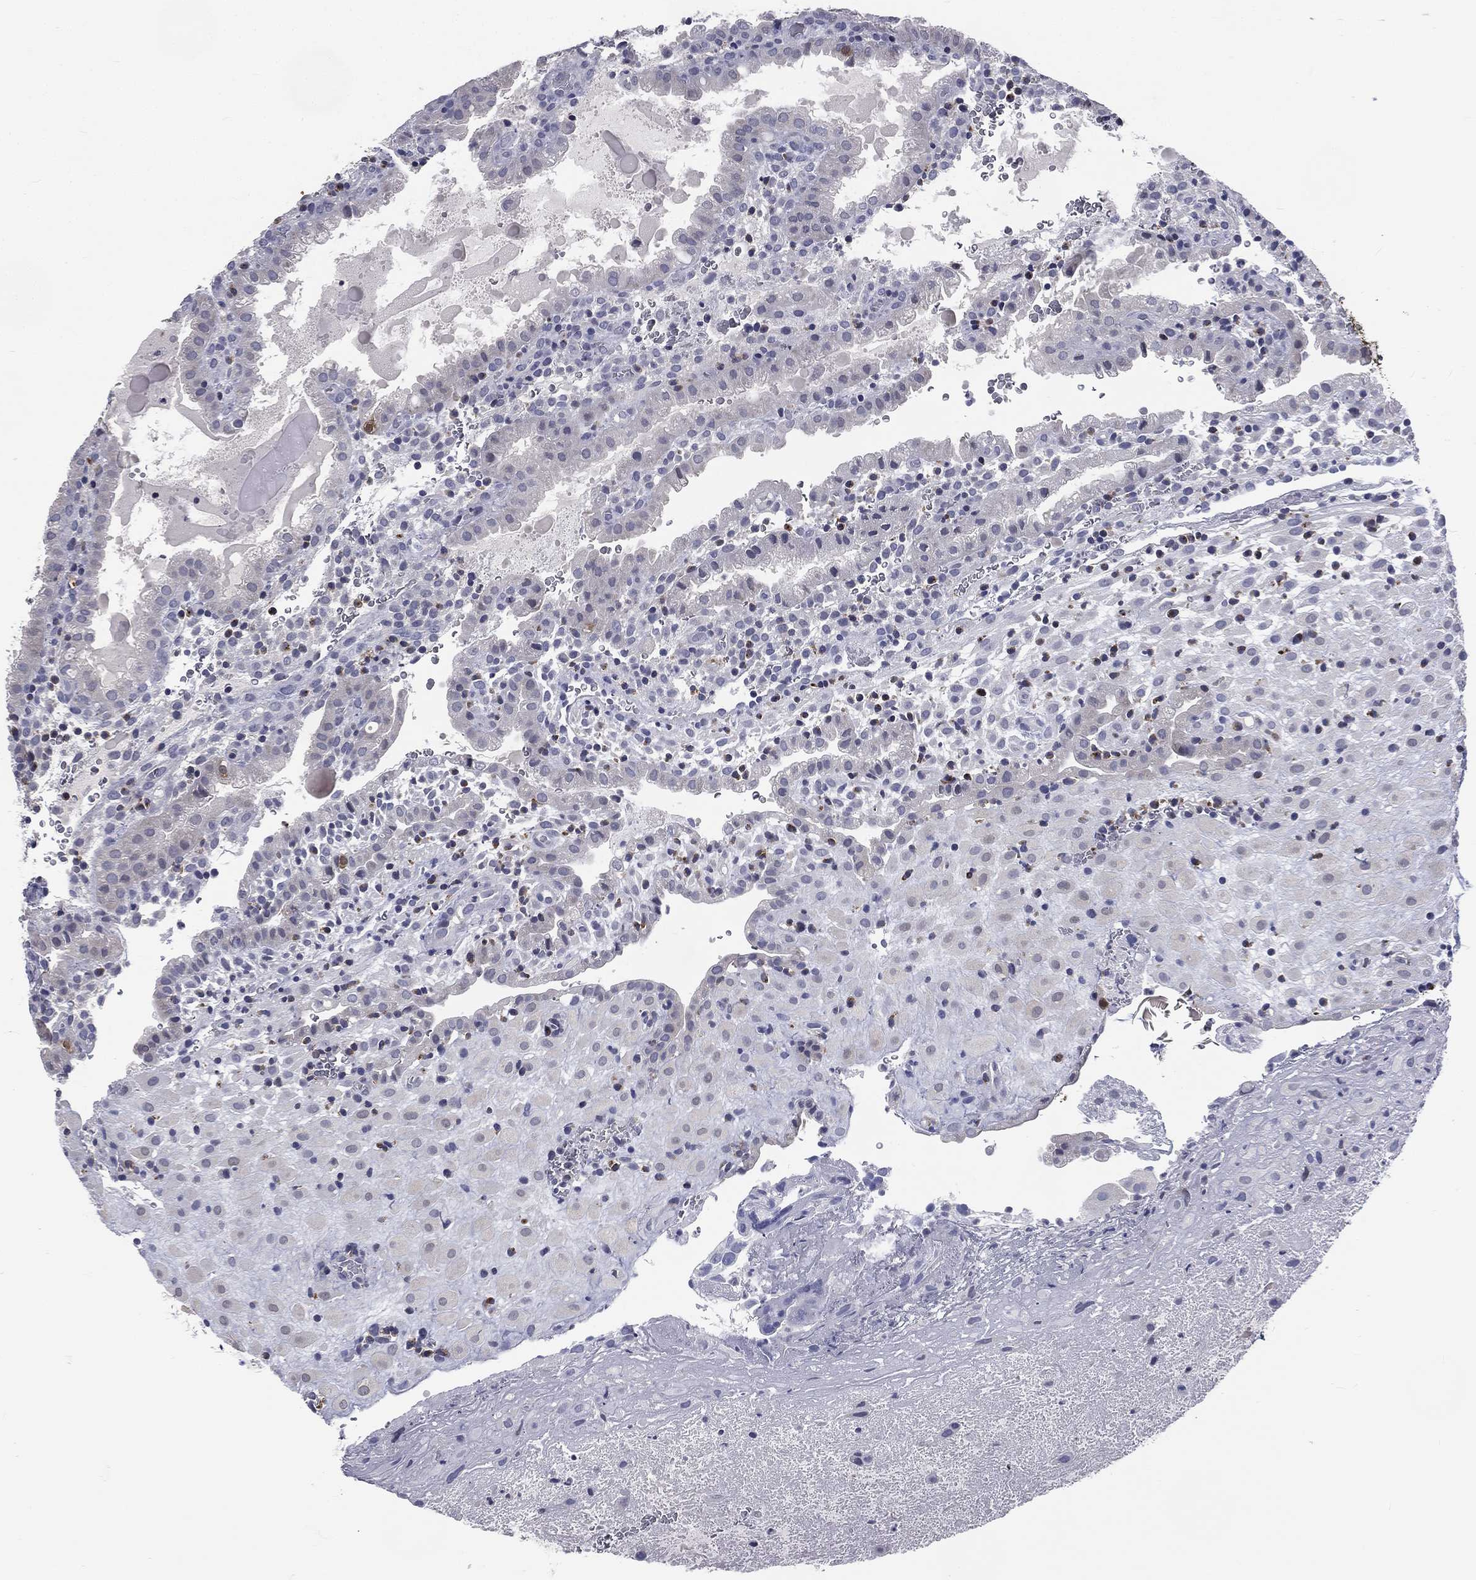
{"staining": {"intensity": "negative", "quantity": "none", "location": "none"}, "tissue": "placenta", "cell_type": "Decidual cells", "image_type": "normal", "snomed": [{"axis": "morphology", "description": "Normal tissue, NOS"}, {"axis": "topography", "description": "Placenta"}], "caption": "A histopathology image of human placenta is negative for staining in decidual cells.", "gene": "IFT27", "patient": {"sex": "female", "age": 19}}